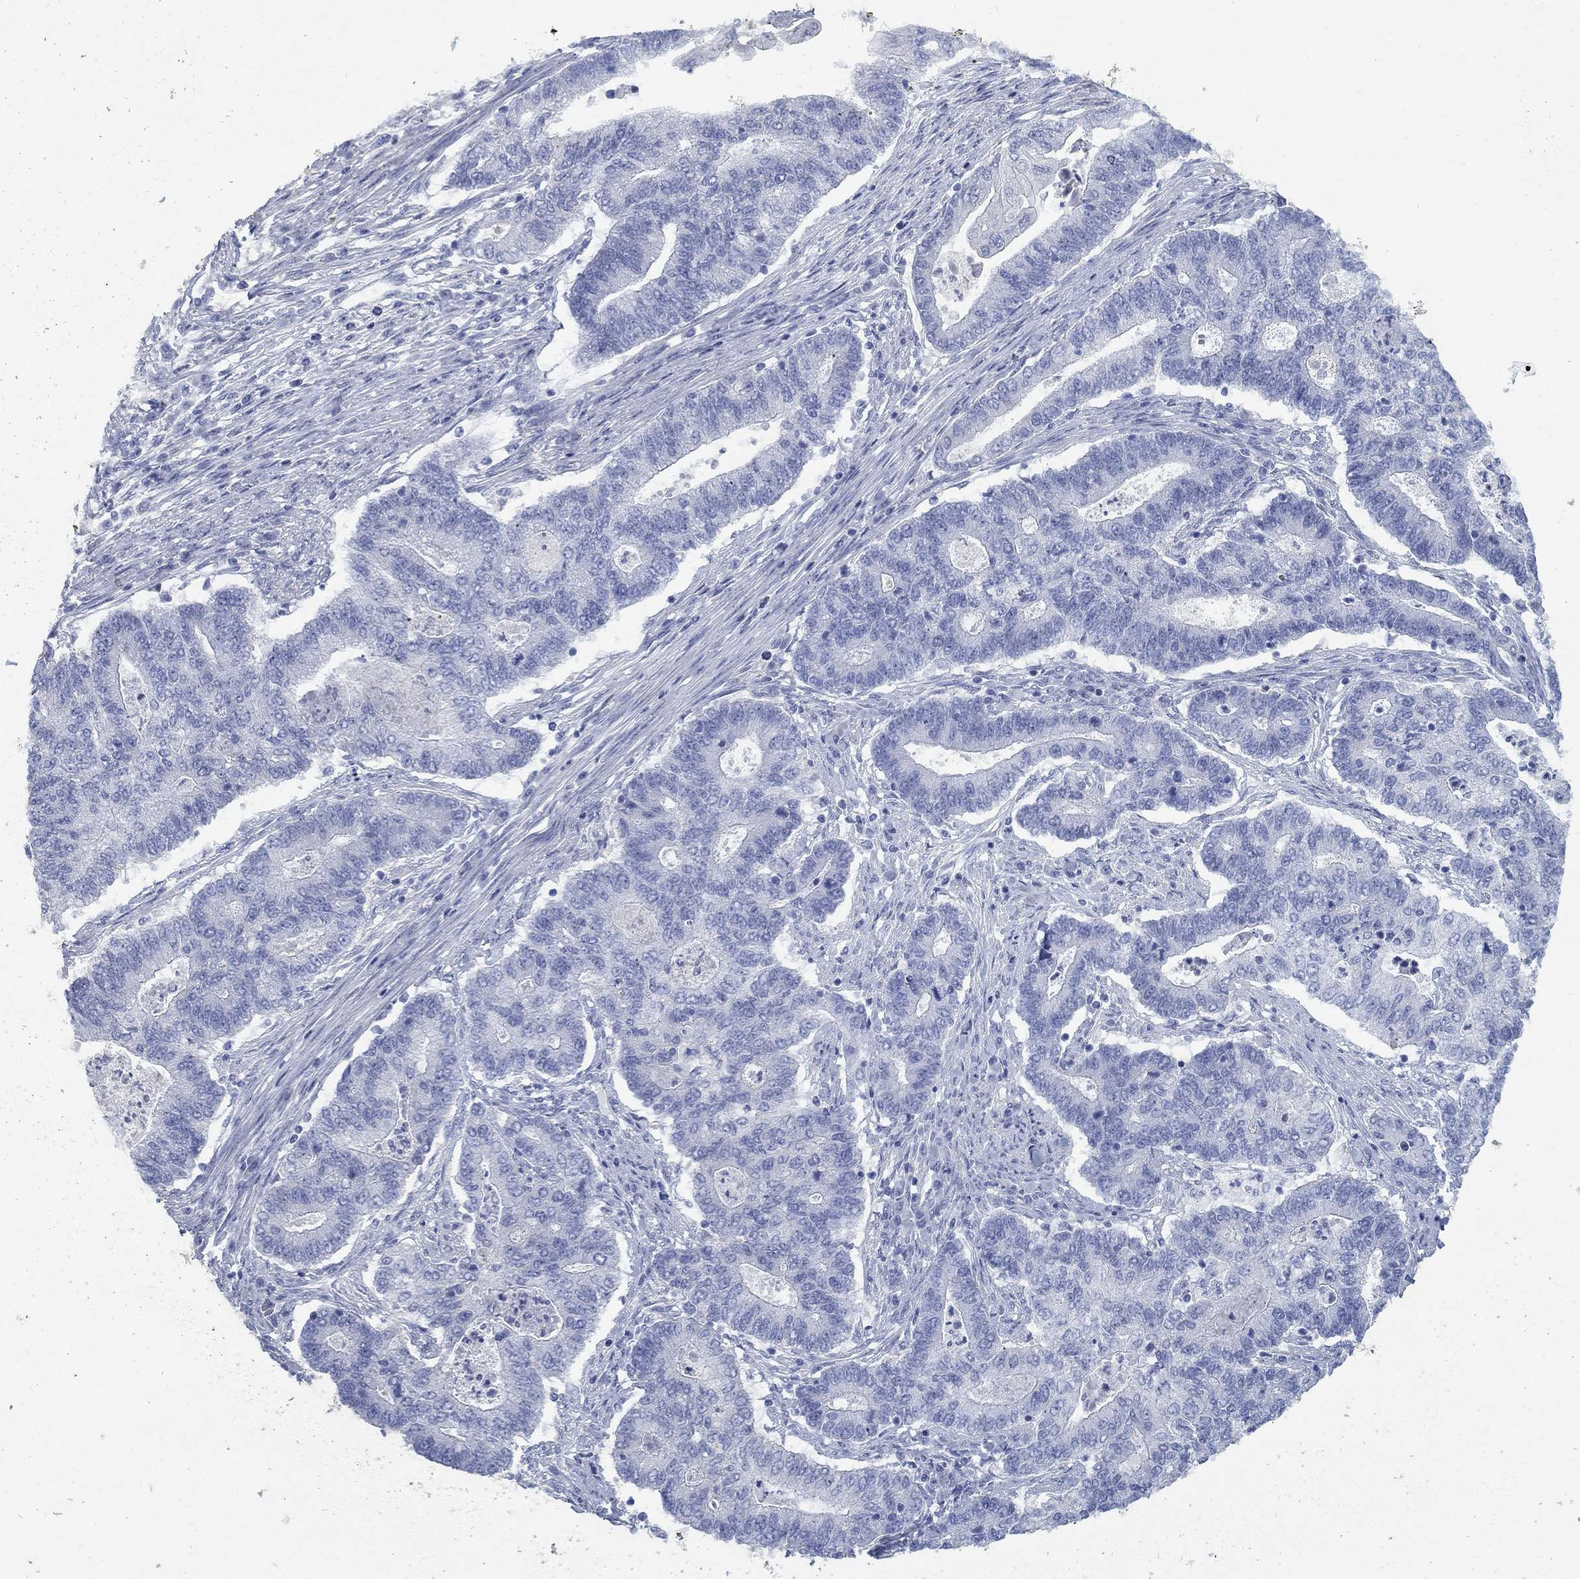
{"staining": {"intensity": "negative", "quantity": "none", "location": "none"}, "tissue": "endometrial cancer", "cell_type": "Tumor cells", "image_type": "cancer", "snomed": [{"axis": "morphology", "description": "Adenocarcinoma, NOS"}, {"axis": "topography", "description": "Uterus"}, {"axis": "topography", "description": "Endometrium"}], "caption": "Immunohistochemistry (IHC) of human endometrial adenocarcinoma exhibits no expression in tumor cells. (DAB immunohistochemistry, high magnification).", "gene": "APOC3", "patient": {"sex": "female", "age": 54}}